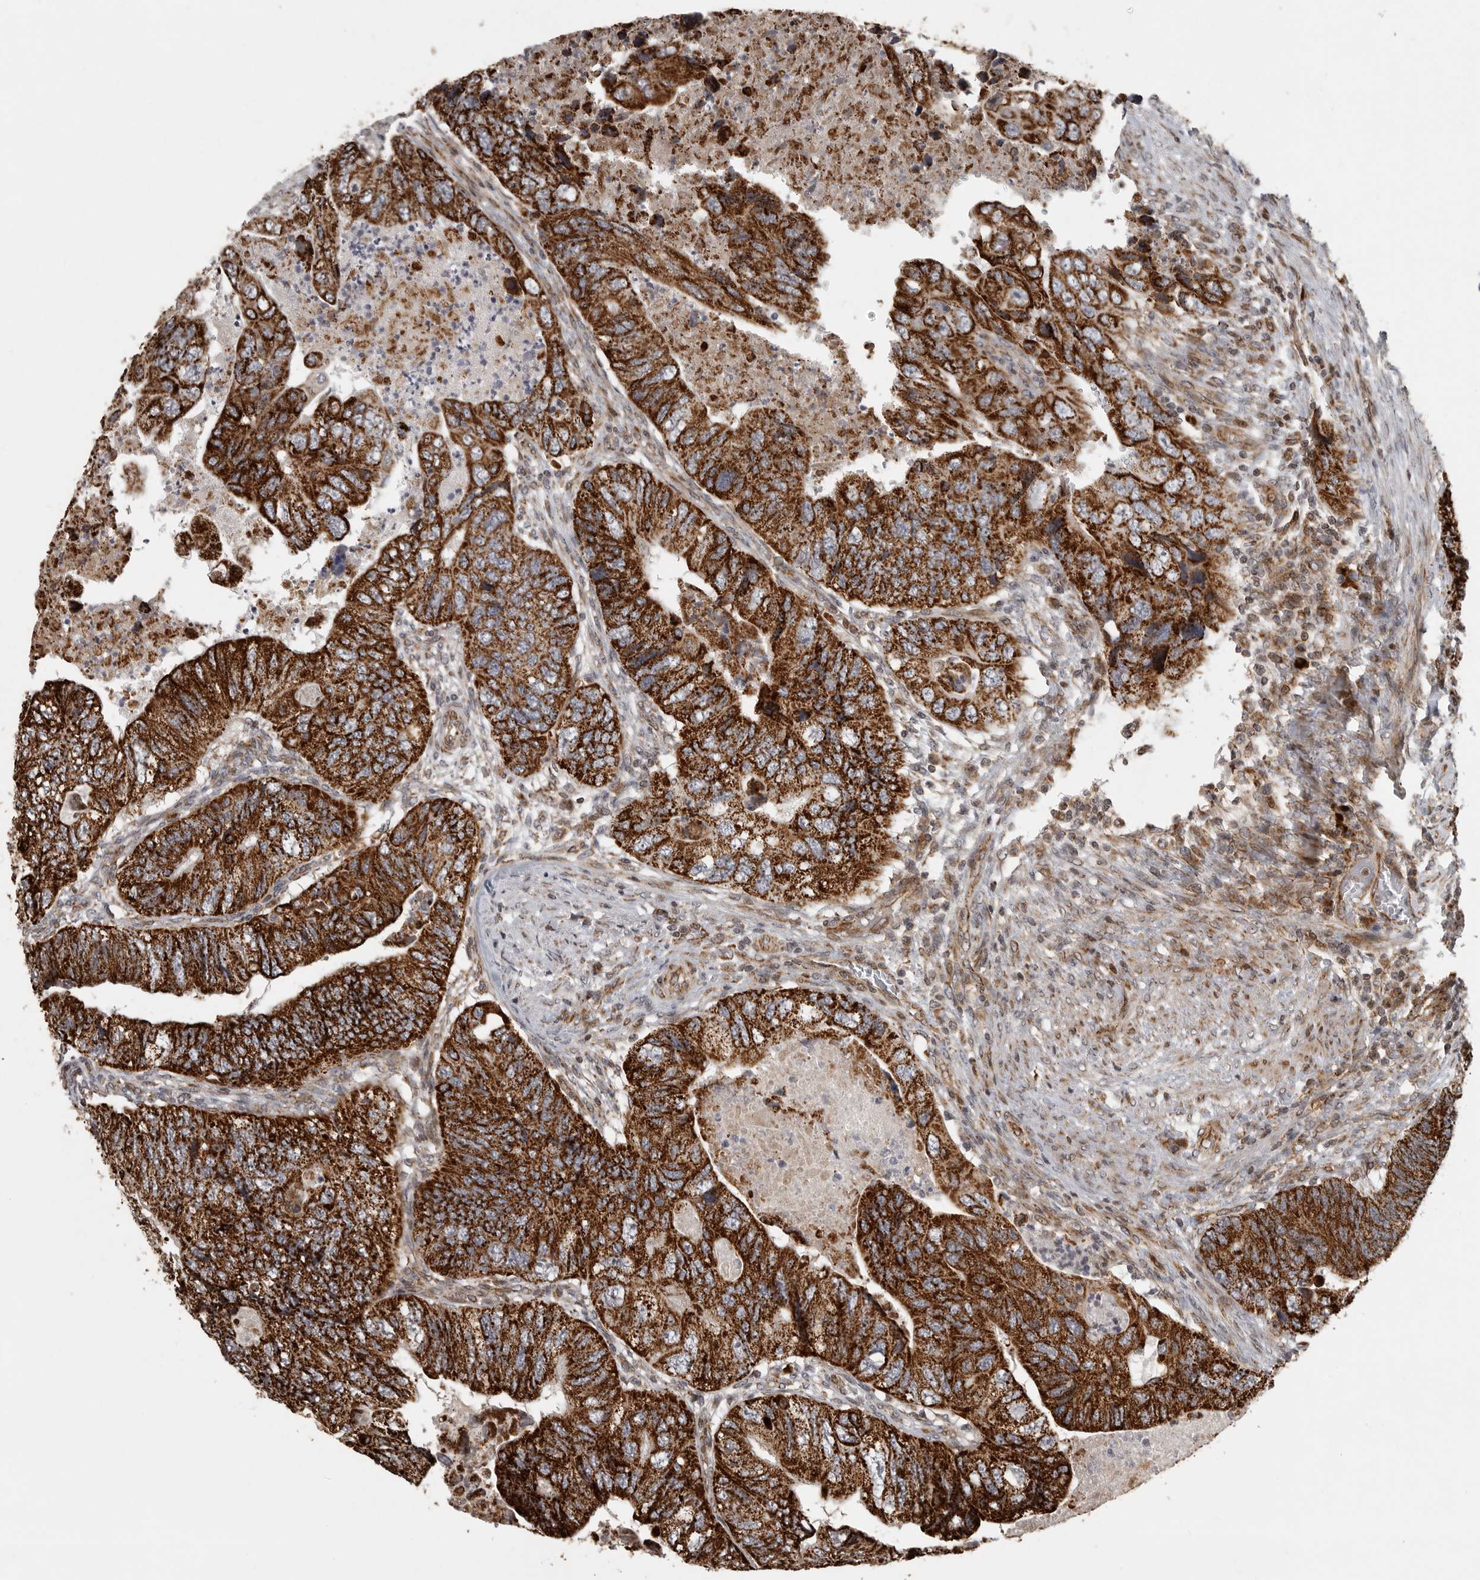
{"staining": {"intensity": "strong", "quantity": ">75%", "location": "cytoplasmic/membranous"}, "tissue": "colorectal cancer", "cell_type": "Tumor cells", "image_type": "cancer", "snomed": [{"axis": "morphology", "description": "Adenocarcinoma, NOS"}, {"axis": "topography", "description": "Rectum"}], "caption": "About >75% of tumor cells in colorectal adenocarcinoma show strong cytoplasmic/membranous protein positivity as visualized by brown immunohistochemical staining.", "gene": "NARS2", "patient": {"sex": "male", "age": 63}}